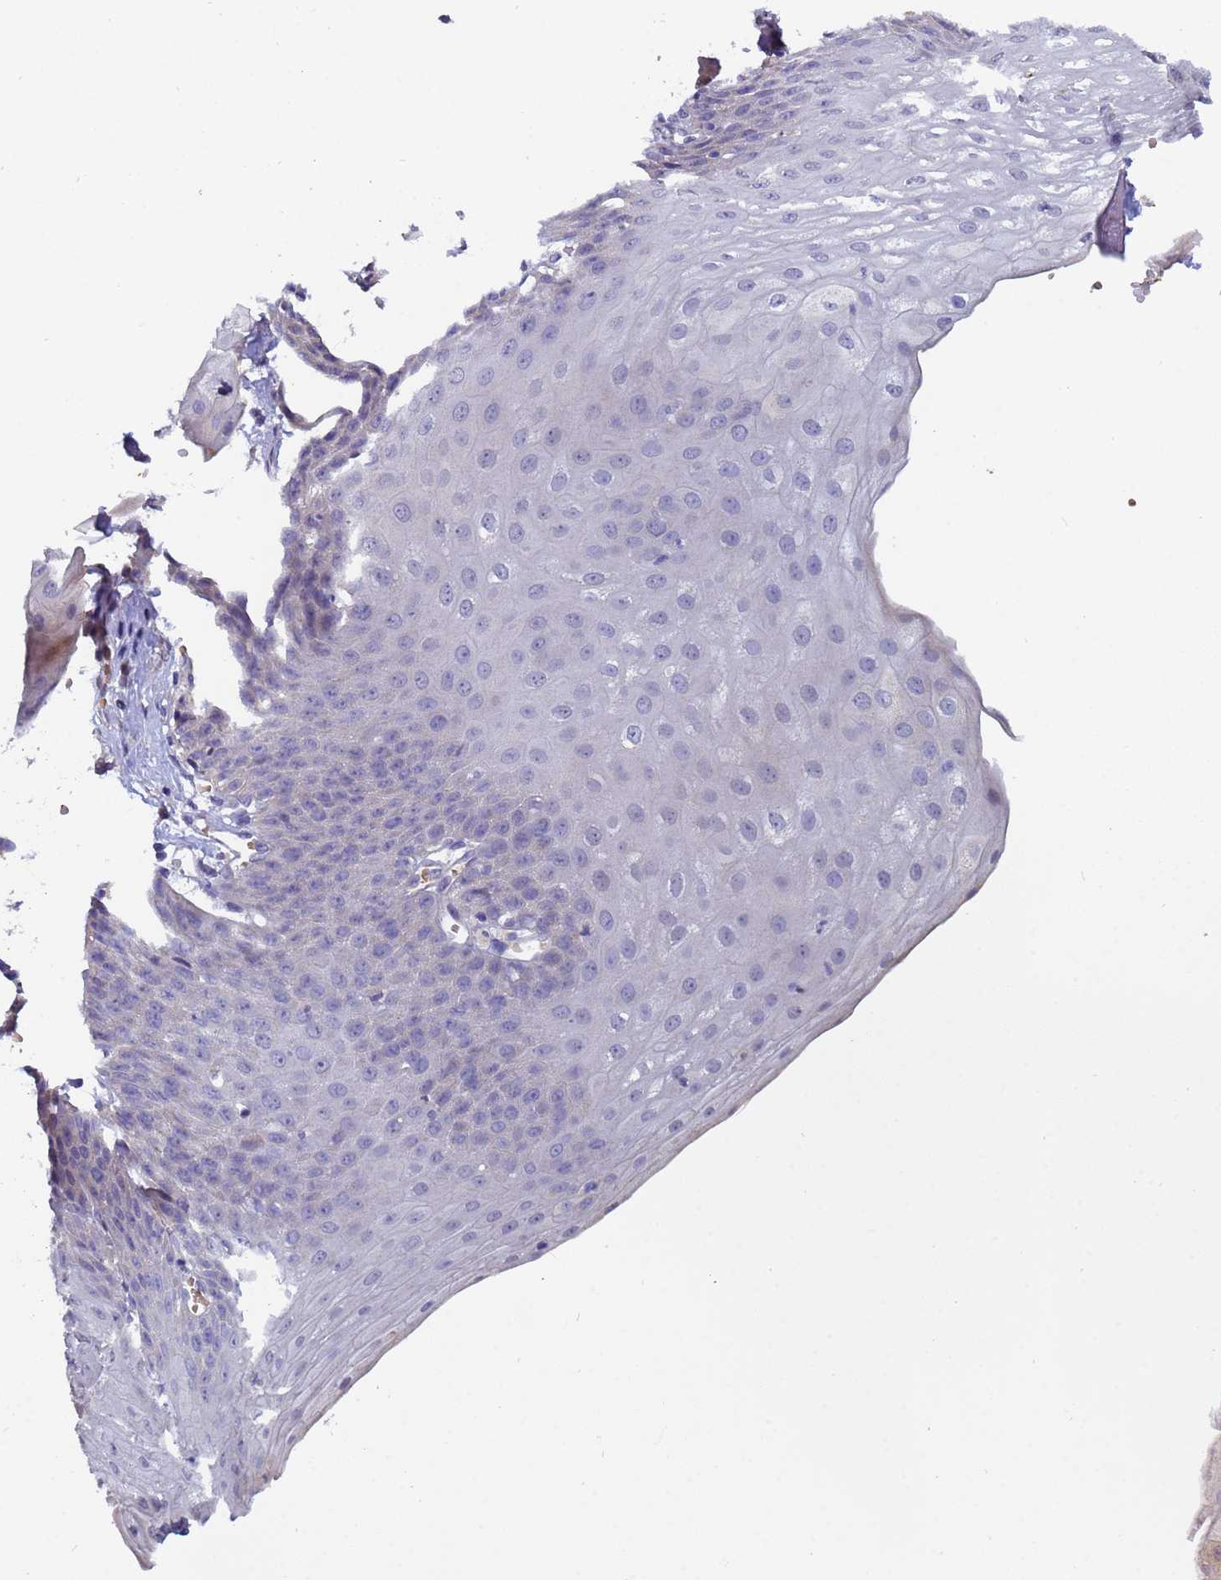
{"staining": {"intensity": "negative", "quantity": "none", "location": "none"}, "tissue": "esophagus", "cell_type": "Squamous epithelial cells", "image_type": "normal", "snomed": [{"axis": "morphology", "description": "Normal tissue, NOS"}, {"axis": "topography", "description": "Esophagus"}], "caption": "A high-resolution histopathology image shows immunohistochemistry (IHC) staining of unremarkable esophagus, which demonstrates no significant expression in squamous epithelial cells.", "gene": "IHO1", "patient": {"sex": "male", "age": 71}}